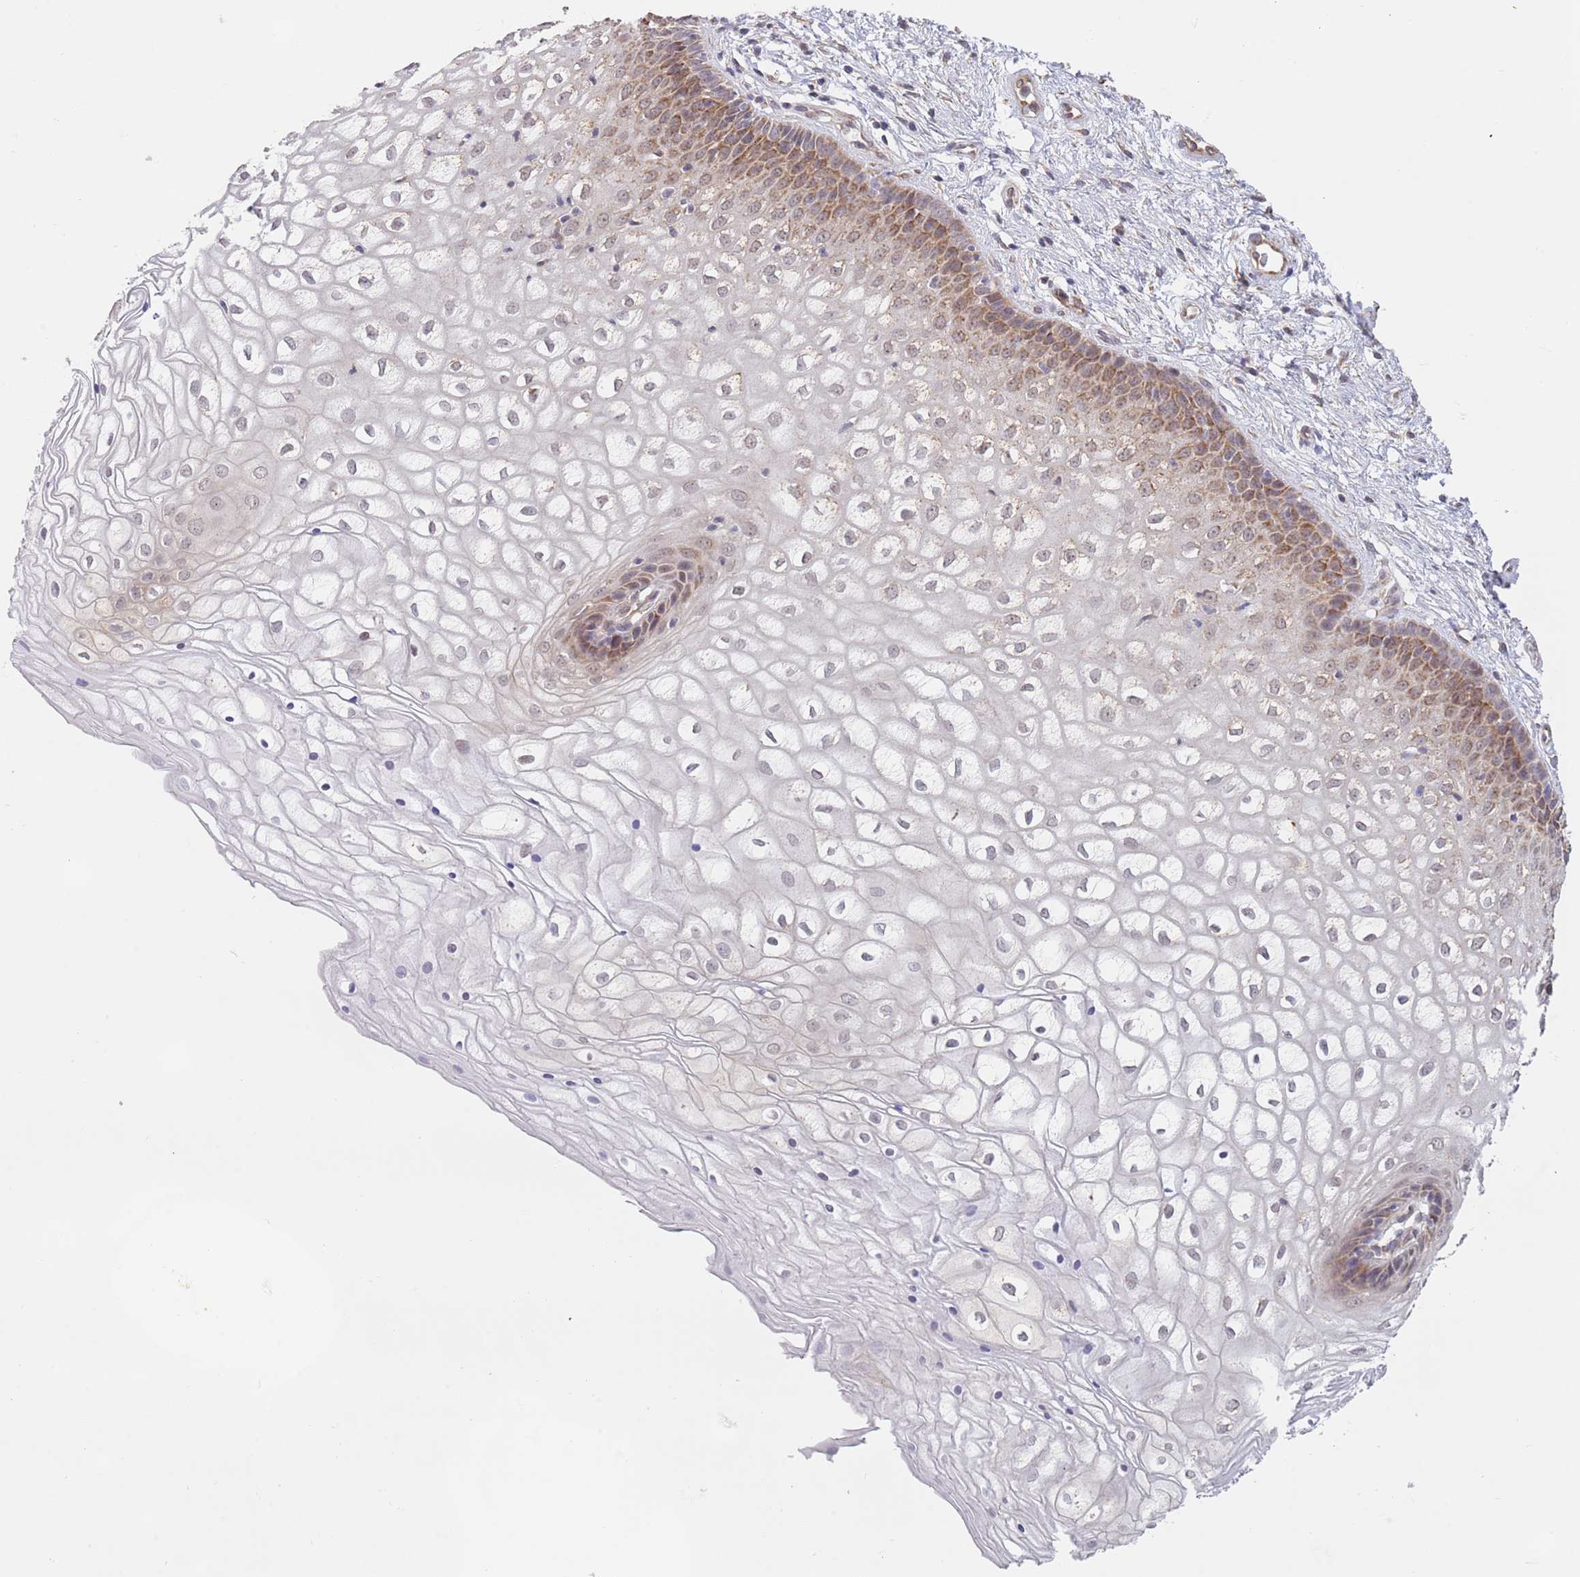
{"staining": {"intensity": "moderate", "quantity": ">75%", "location": "cytoplasmic/membranous"}, "tissue": "vagina", "cell_type": "Squamous epithelial cells", "image_type": "normal", "snomed": [{"axis": "morphology", "description": "Normal tissue, NOS"}, {"axis": "topography", "description": "Vagina"}], "caption": "IHC (DAB) staining of unremarkable vagina shows moderate cytoplasmic/membranous protein positivity in approximately >75% of squamous epithelial cells. Using DAB (brown) and hematoxylin (blue) stains, captured at high magnification using brightfield microscopy.", "gene": "UQCC3", "patient": {"sex": "female", "age": 34}}